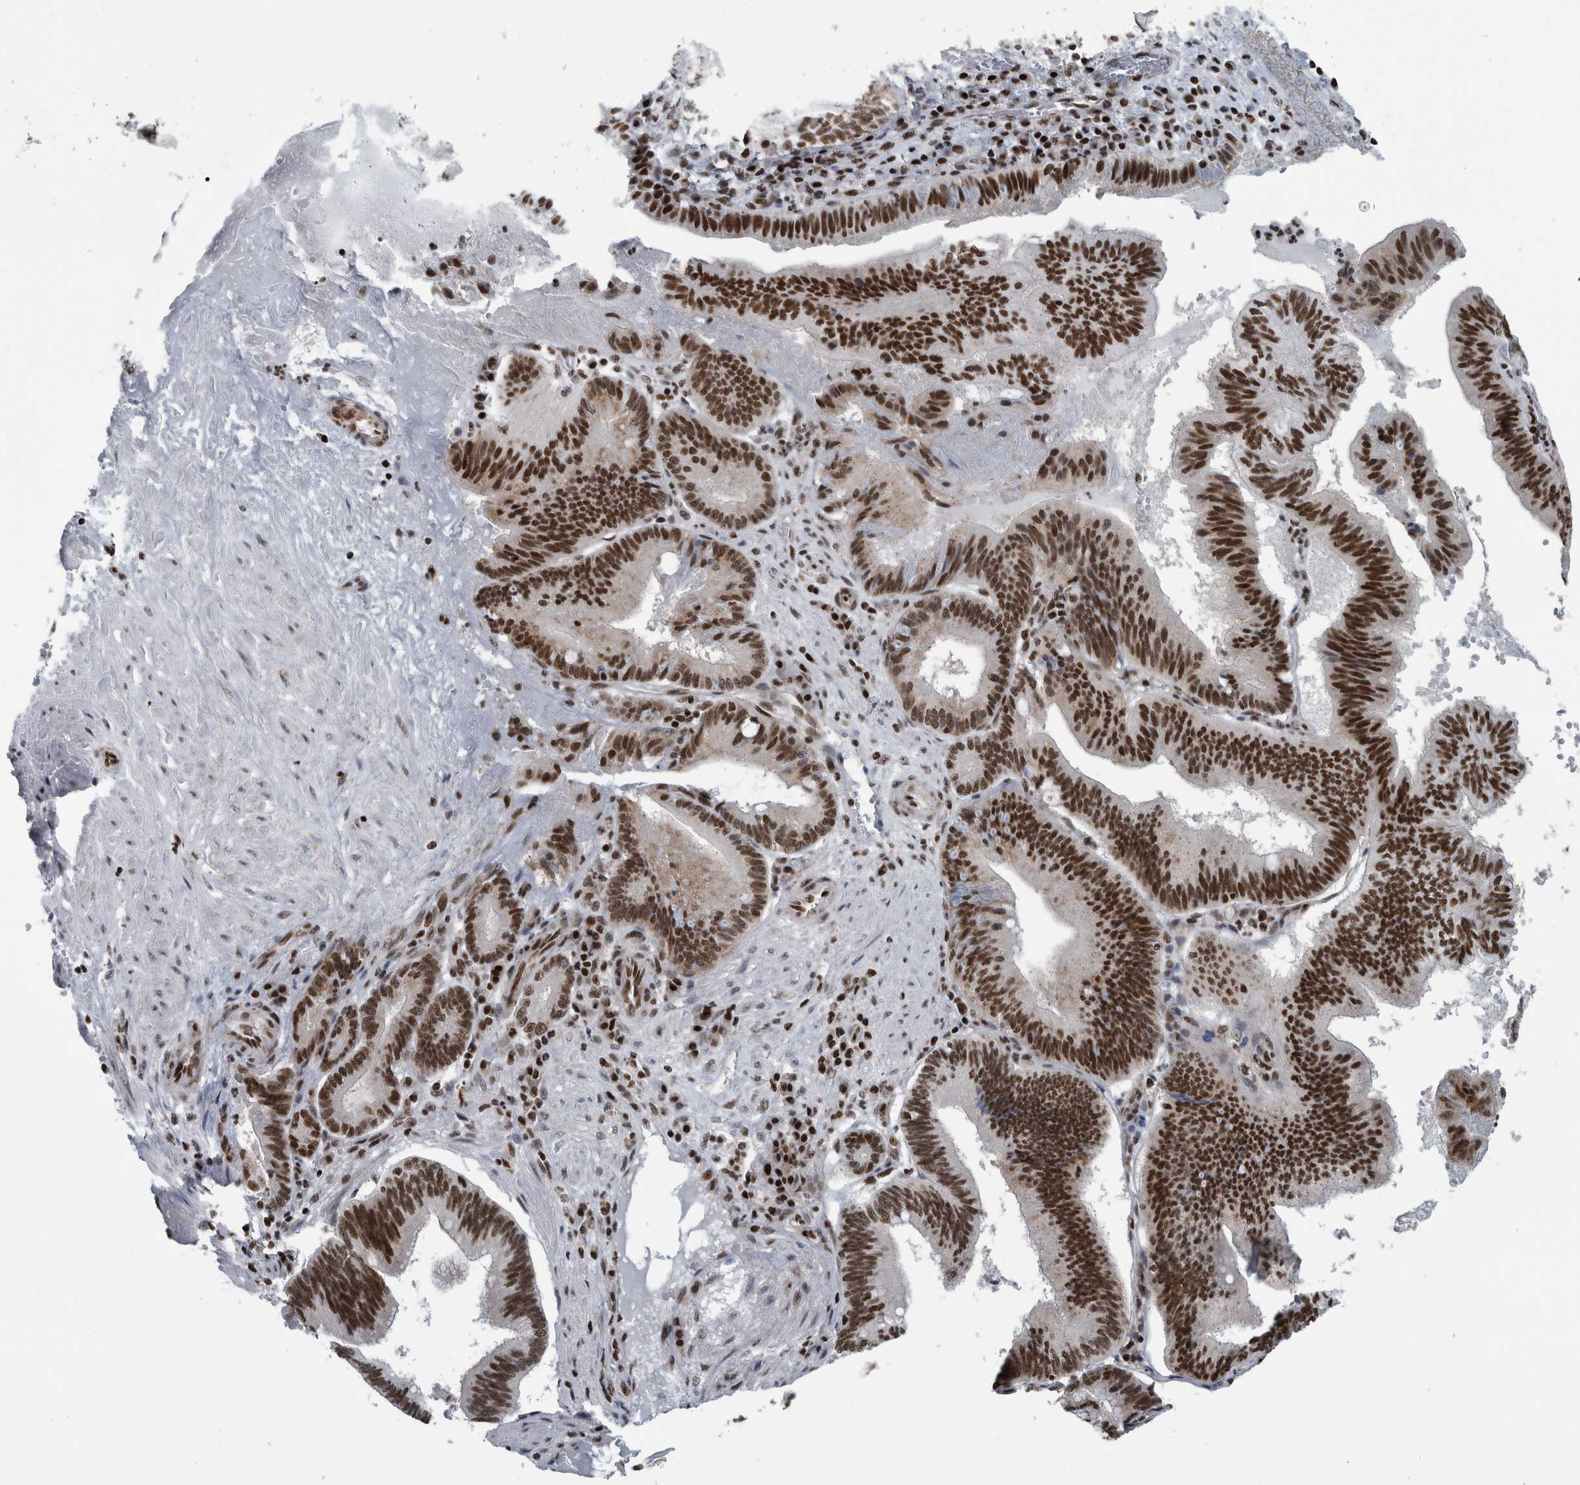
{"staining": {"intensity": "strong", "quantity": ">75%", "location": "nuclear"}, "tissue": "pancreatic cancer", "cell_type": "Tumor cells", "image_type": "cancer", "snomed": [{"axis": "morphology", "description": "Adenocarcinoma, NOS"}, {"axis": "topography", "description": "Pancreas"}], "caption": "Pancreatic cancer stained with a protein marker reveals strong staining in tumor cells.", "gene": "DNMT3A", "patient": {"sex": "male", "age": 82}}